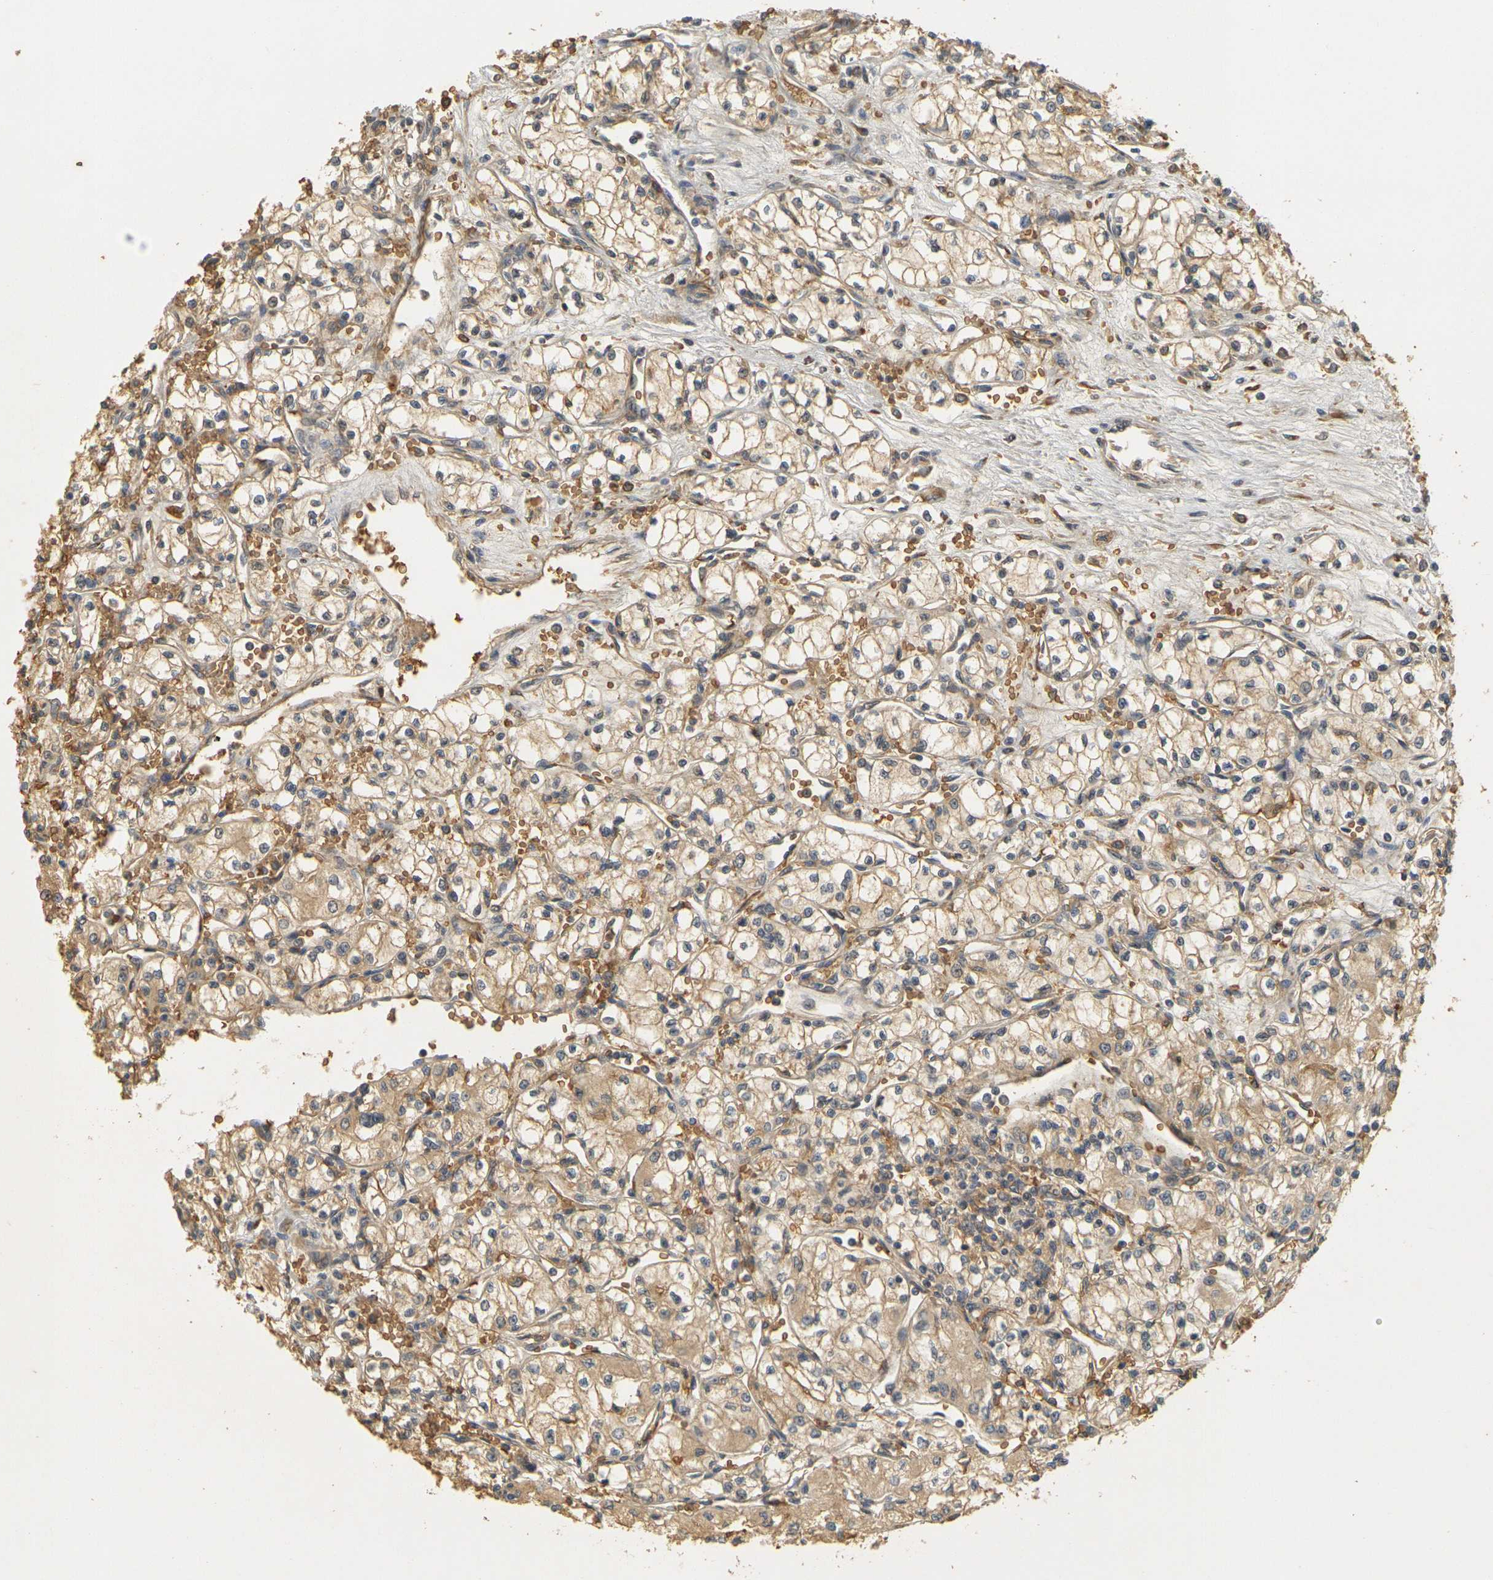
{"staining": {"intensity": "weak", "quantity": ">75%", "location": "cytoplasmic/membranous"}, "tissue": "renal cancer", "cell_type": "Tumor cells", "image_type": "cancer", "snomed": [{"axis": "morphology", "description": "Normal tissue, NOS"}, {"axis": "morphology", "description": "Adenocarcinoma, NOS"}, {"axis": "topography", "description": "Kidney"}], "caption": "Brown immunohistochemical staining in renal cancer (adenocarcinoma) exhibits weak cytoplasmic/membranous positivity in approximately >75% of tumor cells.", "gene": "MEGF9", "patient": {"sex": "male", "age": 59}}